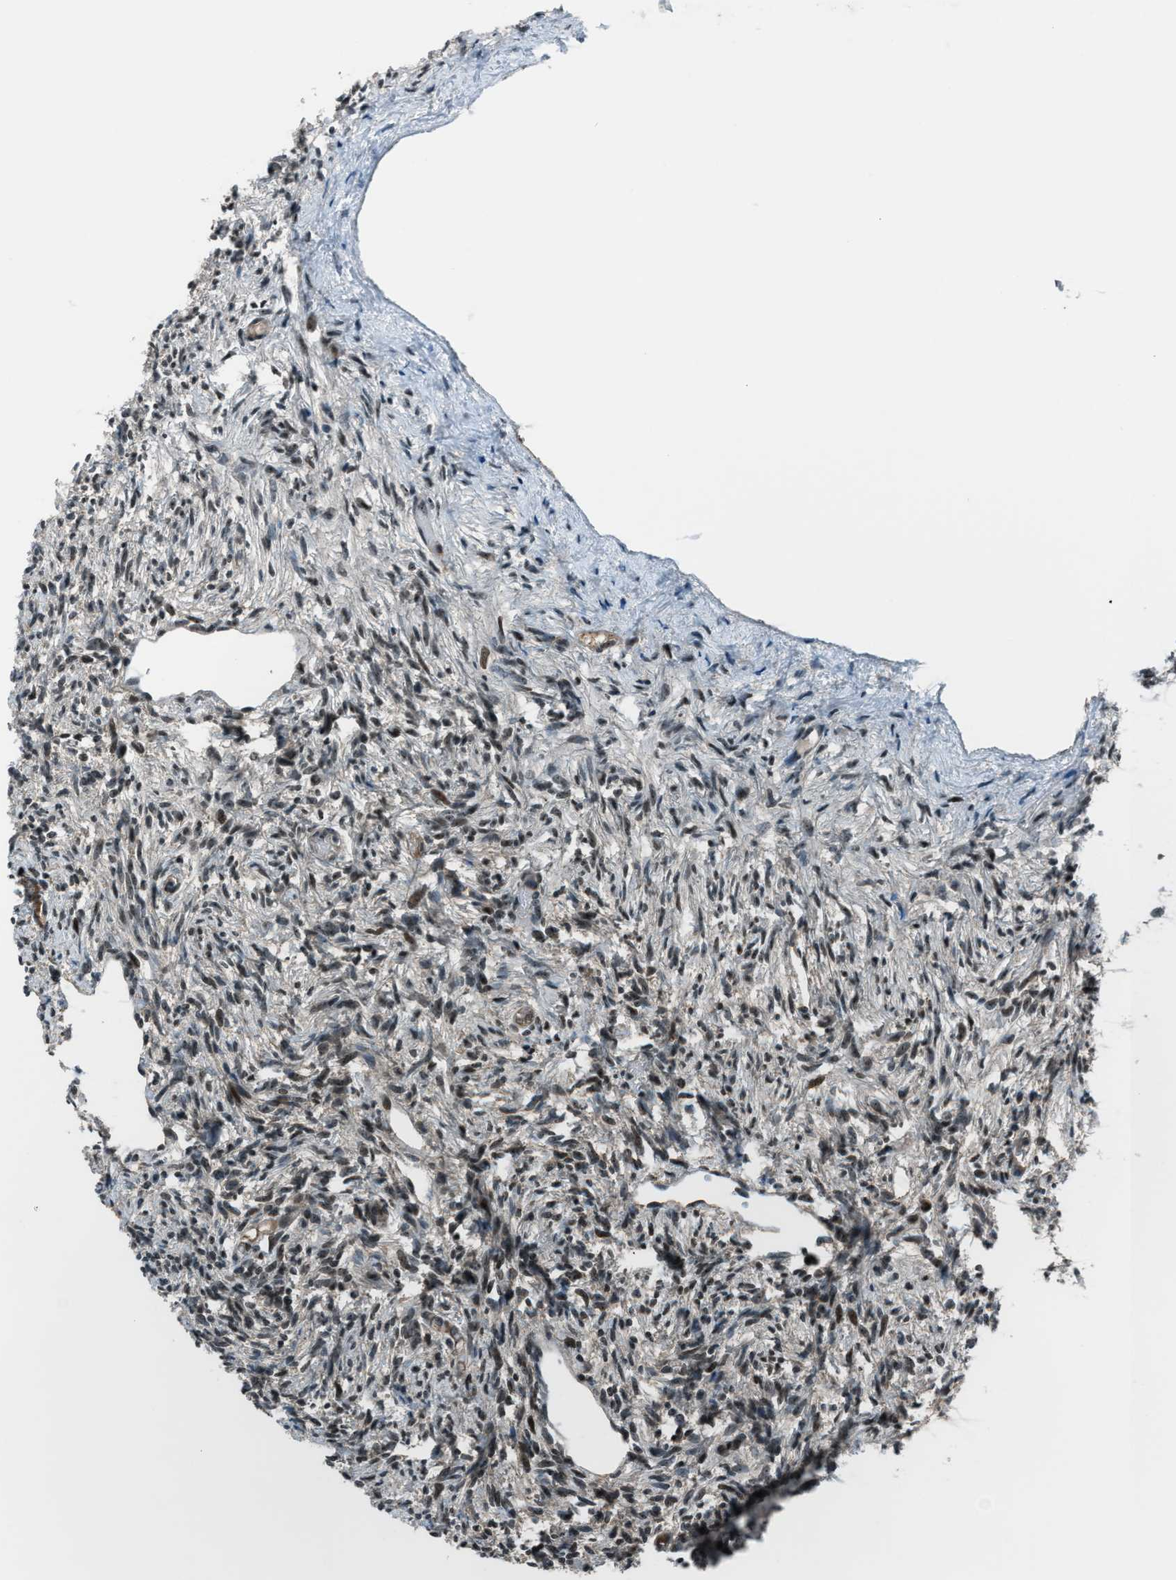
{"staining": {"intensity": "moderate", "quantity": ">75%", "location": "cytoplasmic/membranous"}, "tissue": "ovary", "cell_type": "Follicle cells", "image_type": "normal", "snomed": [{"axis": "morphology", "description": "Normal tissue, NOS"}, {"axis": "topography", "description": "Ovary"}], "caption": "High-power microscopy captured an immunohistochemistry (IHC) micrograph of unremarkable ovary, revealing moderate cytoplasmic/membranous expression in about >75% of follicle cells. The protein is shown in brown color, while the nuclei are stained blue.", "gene": "ACTL9", "patient": {"sex": "female", "age": 33}}